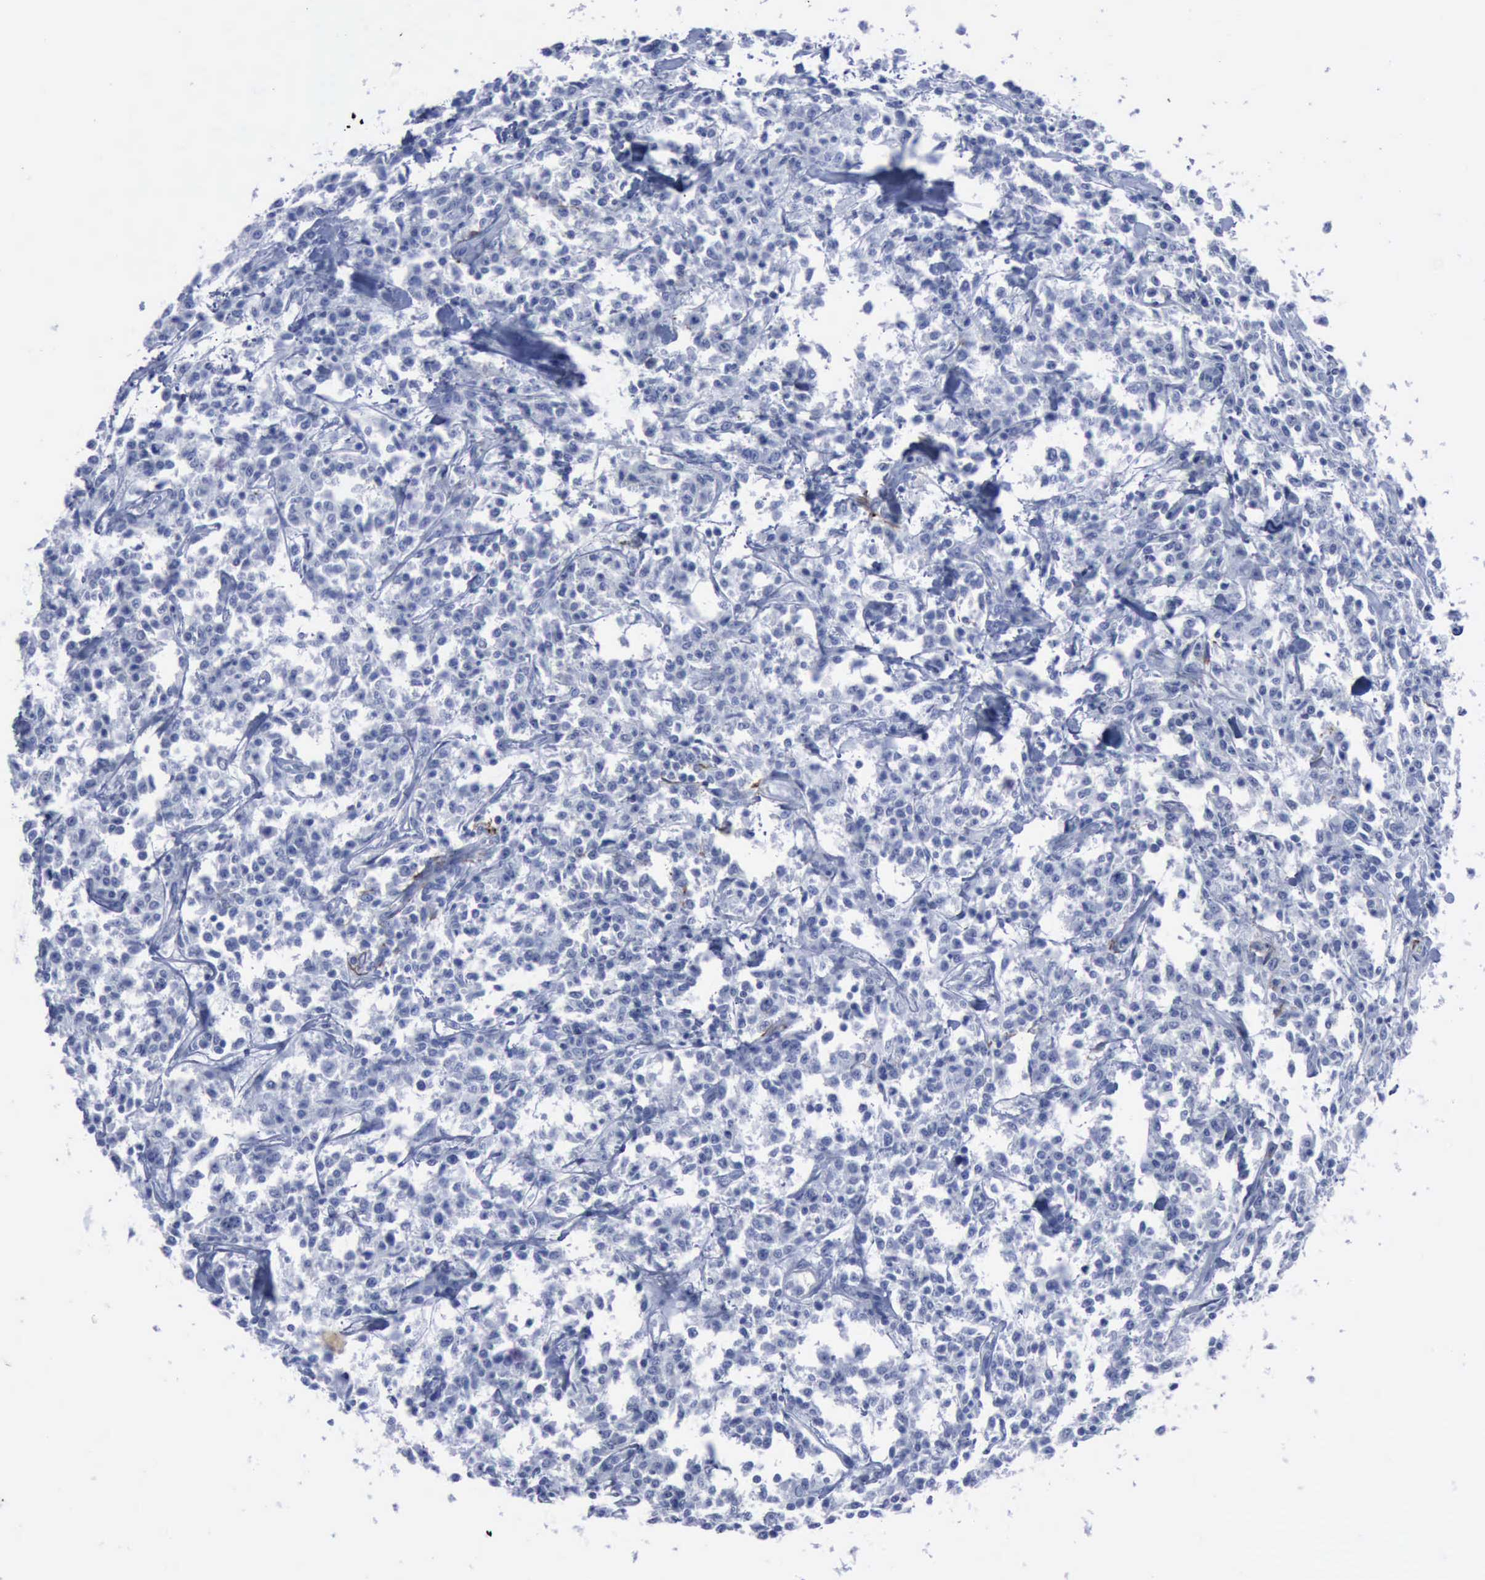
{"staining": {"intensity": "negative", "quantity": "none", "location": "none"}, "tissue": "lymphoma", "cell_type": "Tumor cells", "image_type": "cancer", "snomed": [{"axis": "morphology", "description": "Malignant lymphoma, non-Hodgkin's type, Low grade"}, {"axis": "topography", "description": "Small intestine"}], "caption": "Immunohistochemistry (IHC) micrograph of neoplastic tissue: low-grade malignant lymphoma, non-Hodgkin's type stained with DAB demonstrates no significant protein positivity in tumor cells.", "gene": "NGFR", "patient": {"sex": "female", "age": 59}}